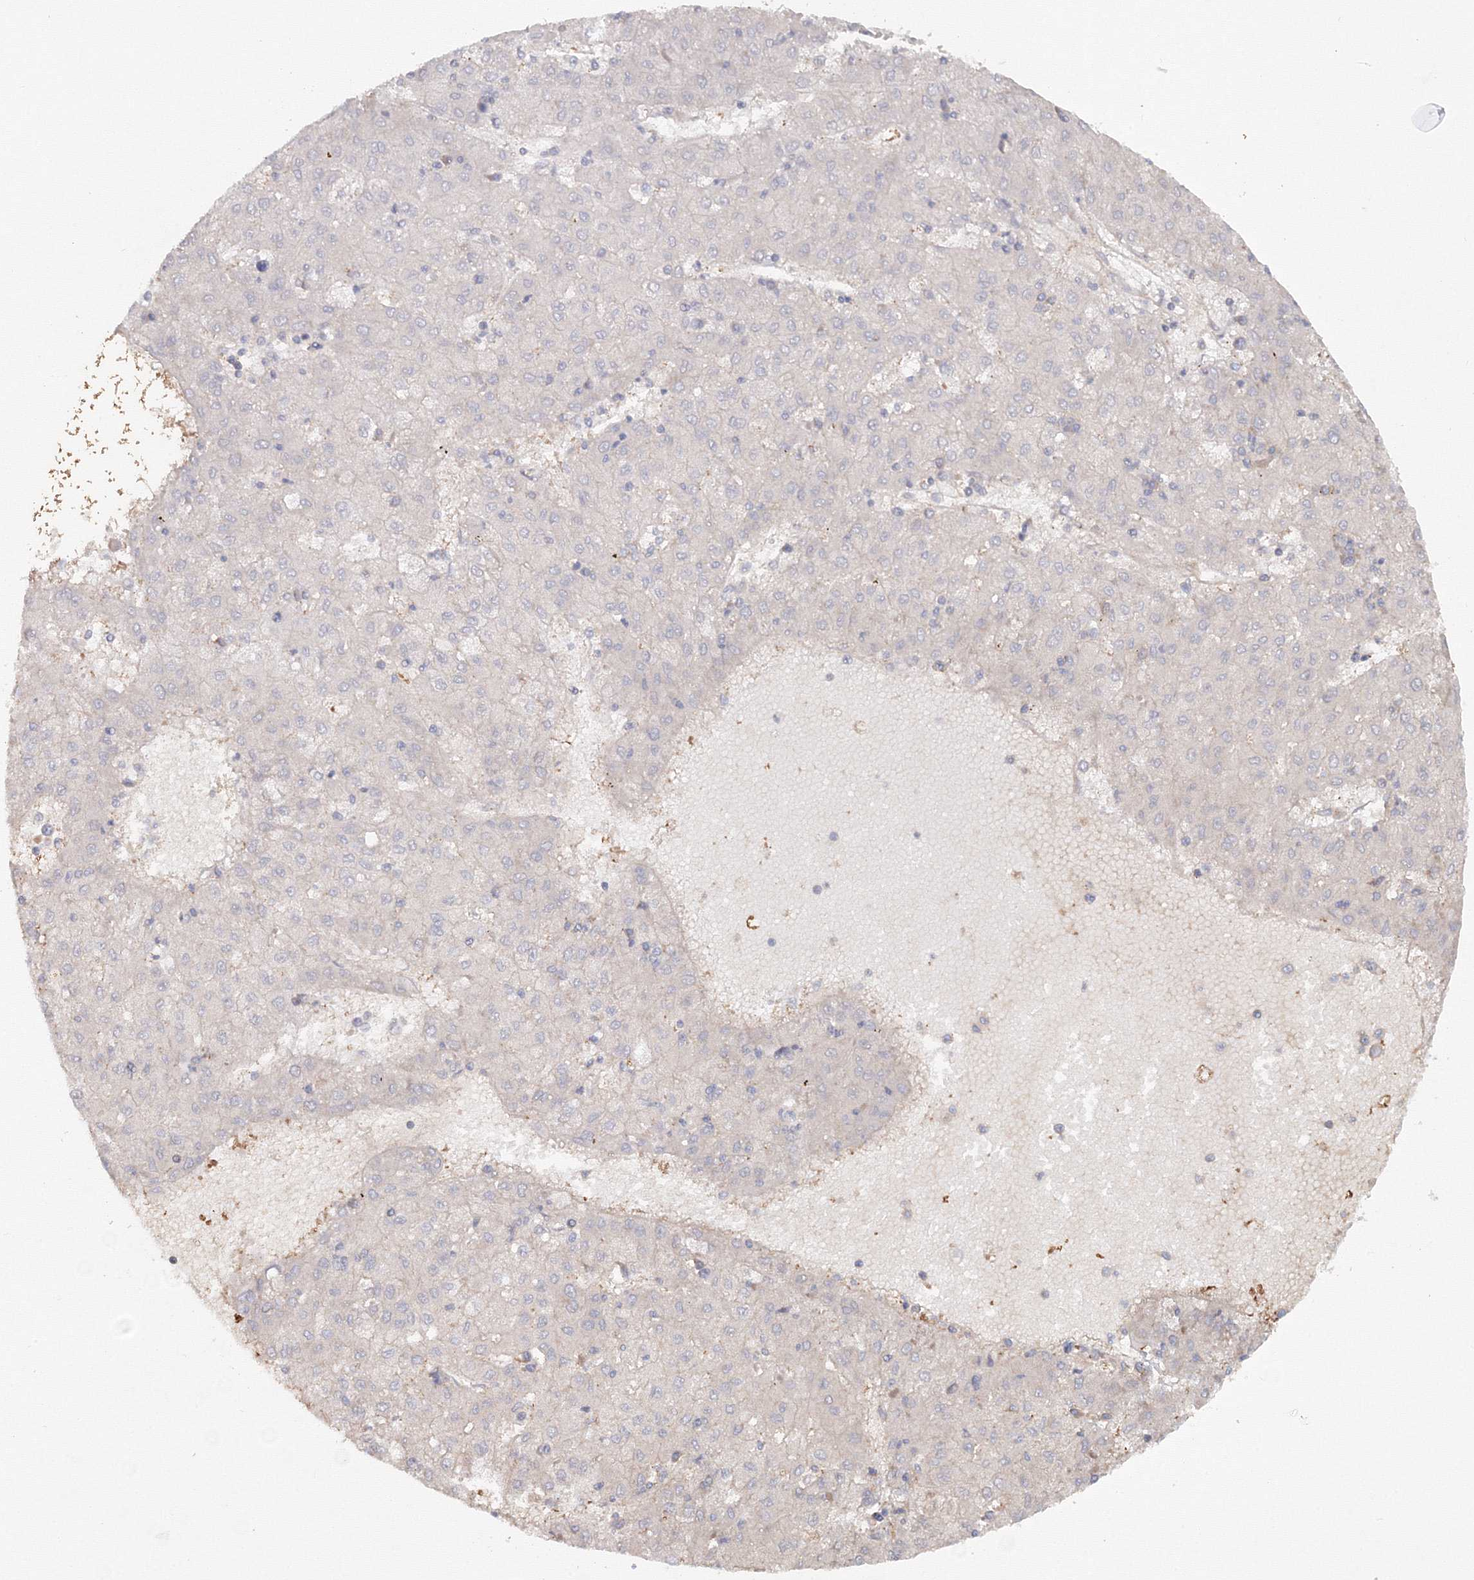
{"staining": {"intensity": "negative", "quantity": "none", "location": "none"}, "tissue": "liver cancer", "cell_type": "Tumor cells", "image_type": "cancer", "snomed": [{"axis": "morphology", "description": "Carcinoma, Hepatocellular, NOS"}, {"axis": "topography", "description": "Liver"}], "caption": "This is an IHC micrograph of human liver cancer. There is no expression in tumor cells.", "gene": "EXOC1", "patient": {"sex": "male", "age": 72}}